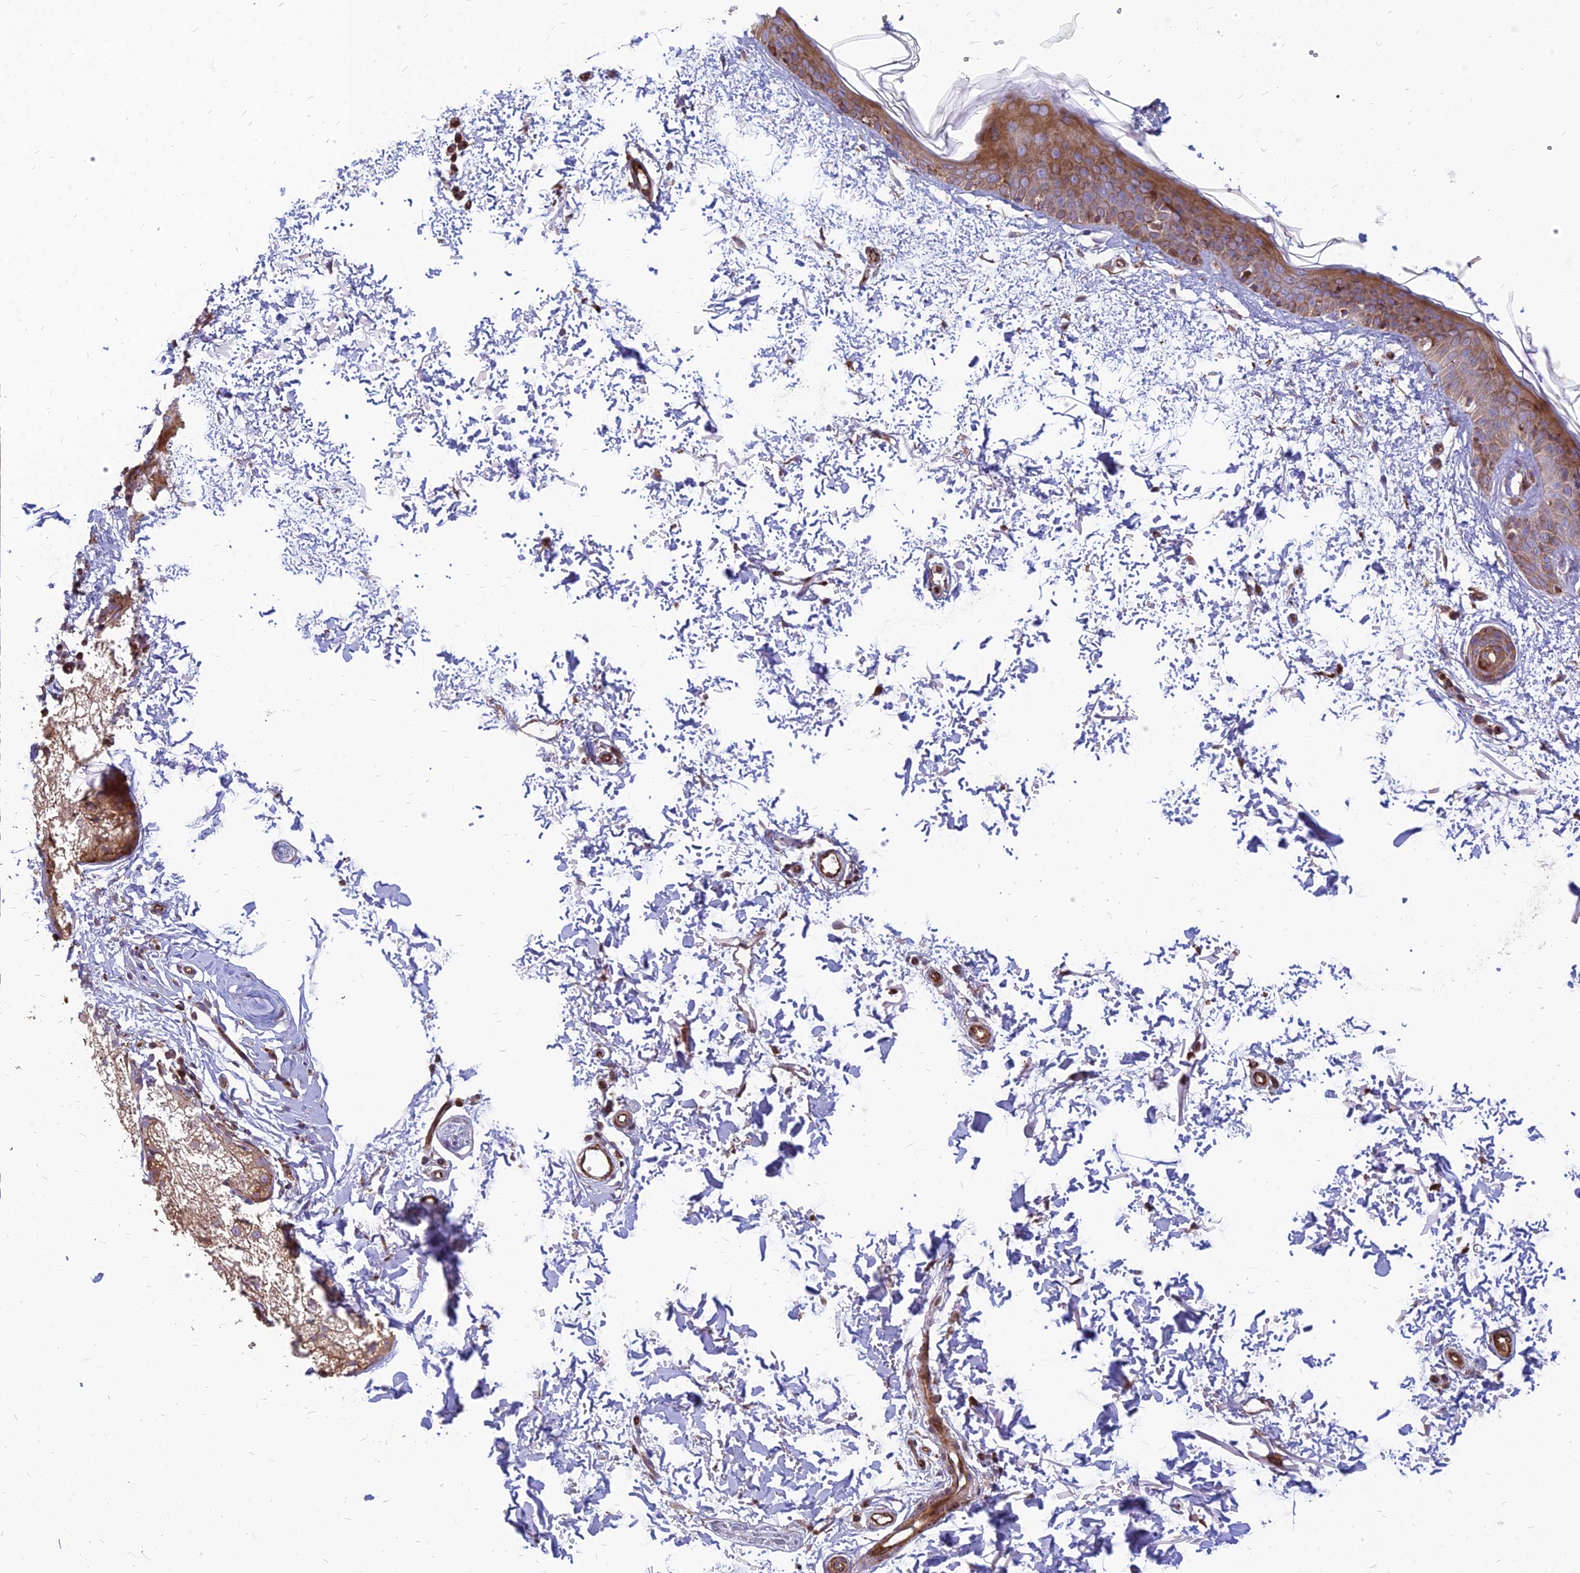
{"staining": {"intensity": "negative", "quantity": "none", "location": "none"}, "tissue": "skin", "cell_type": "Fibroblasts", "image_type": "normal", "snomed": [{"axis": "morphology", "description": "Normal tissue, NOS"}, {"axis": "topography", "description": "Skin"}], "caption": "There is no significant expression in fibroblasts of skin.", "gene": "ST3GAL6", "patient": {"sex": "male", "age": 66}}